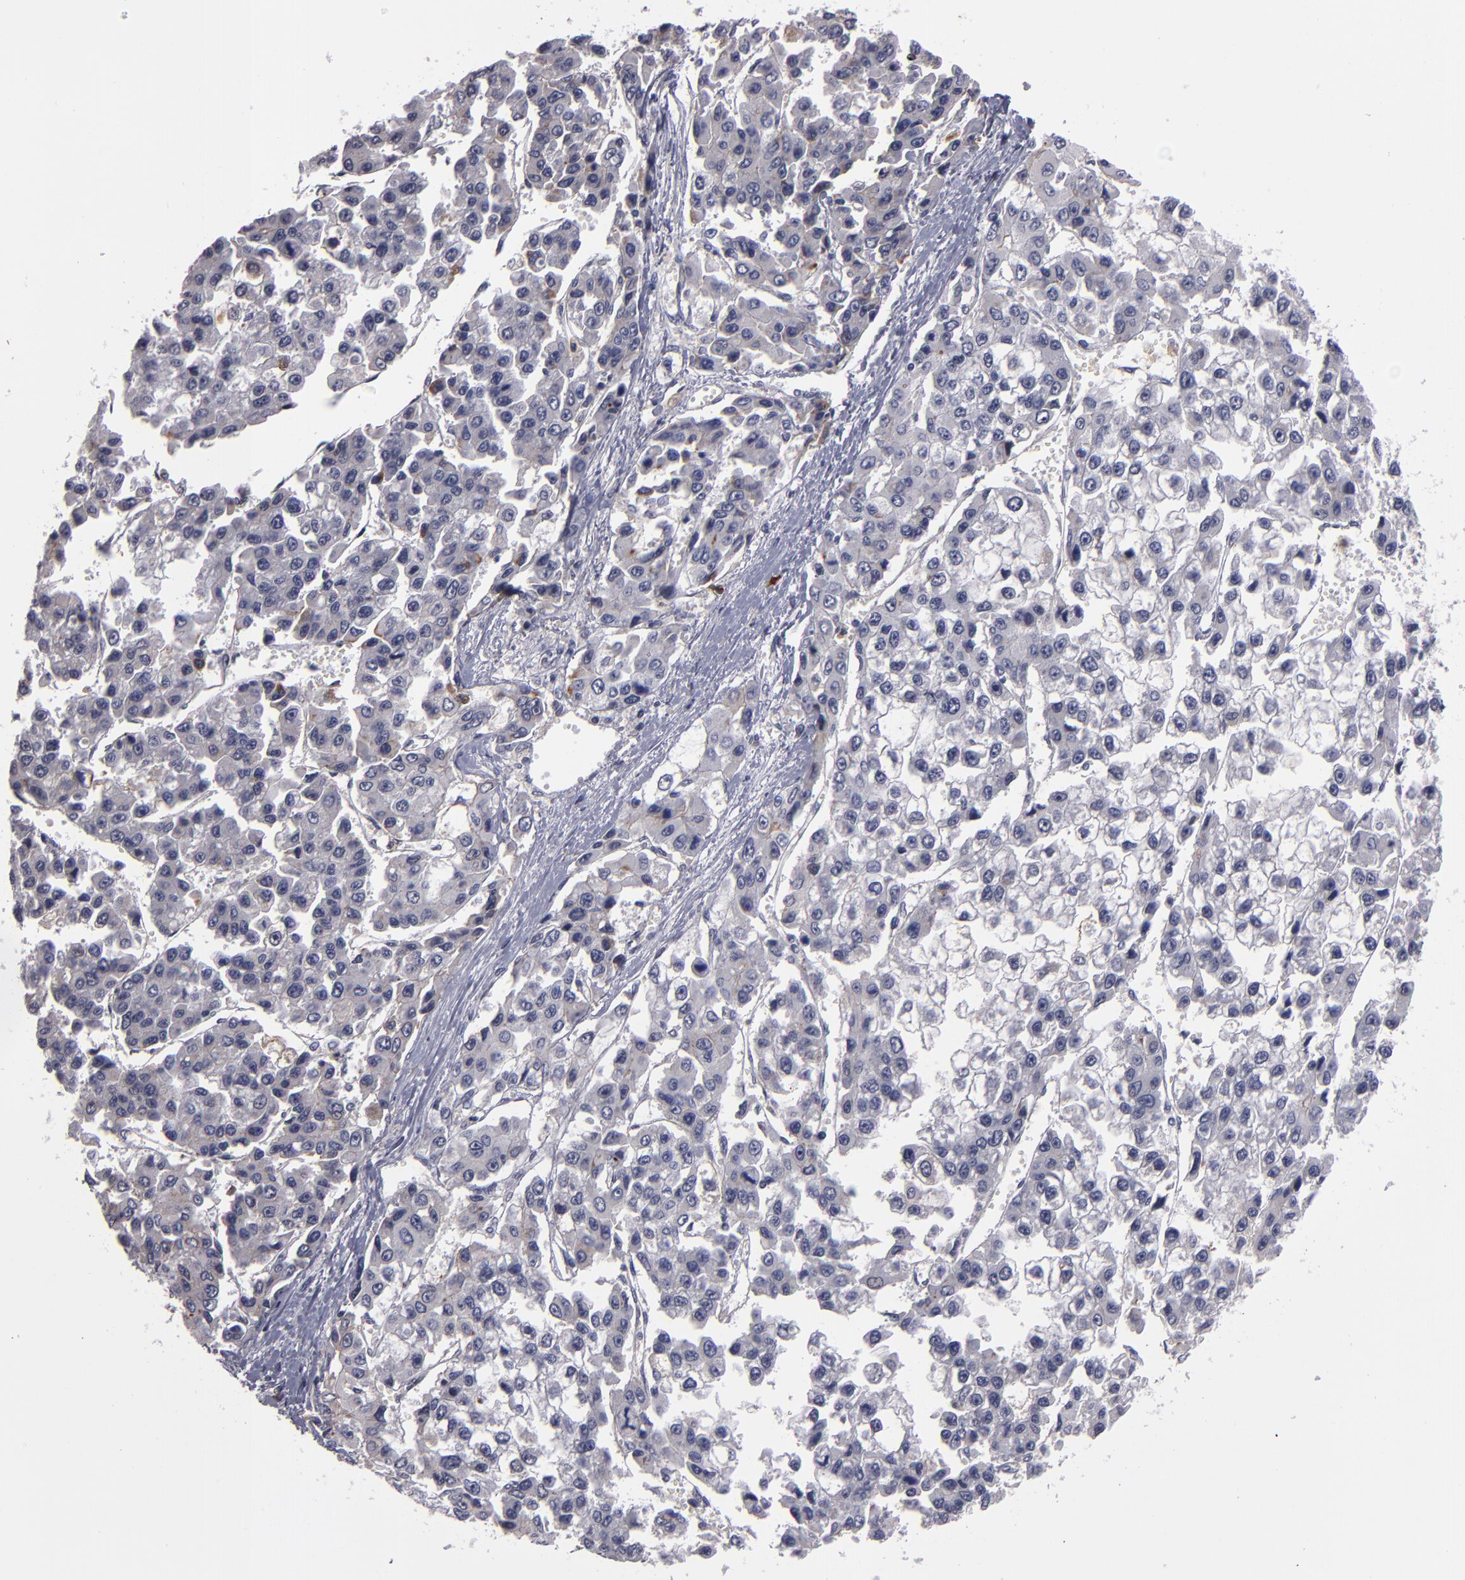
{"staining": {"intensity": "weak", "quantity": ">75%", "location": "cytoplasmic/membranous"}, "tissue": "liver cancer", "cell_type": "Tumor cells", "image_type": "cancer", "snomed": [{"axis": "morphology", "description": "Carcinoma, Hepatocellular, NOS"}, {"axis": "topography", "description": "Liver"}], "caption": "Weak cytoplasmic/membranous staining for a protein is present in approximately >75% of tumor cells of hepatocellular carcinoma (liver) using immunohistochemistry.", "gene": "STX3", "patient": {"sex": "female", "age": 66}}